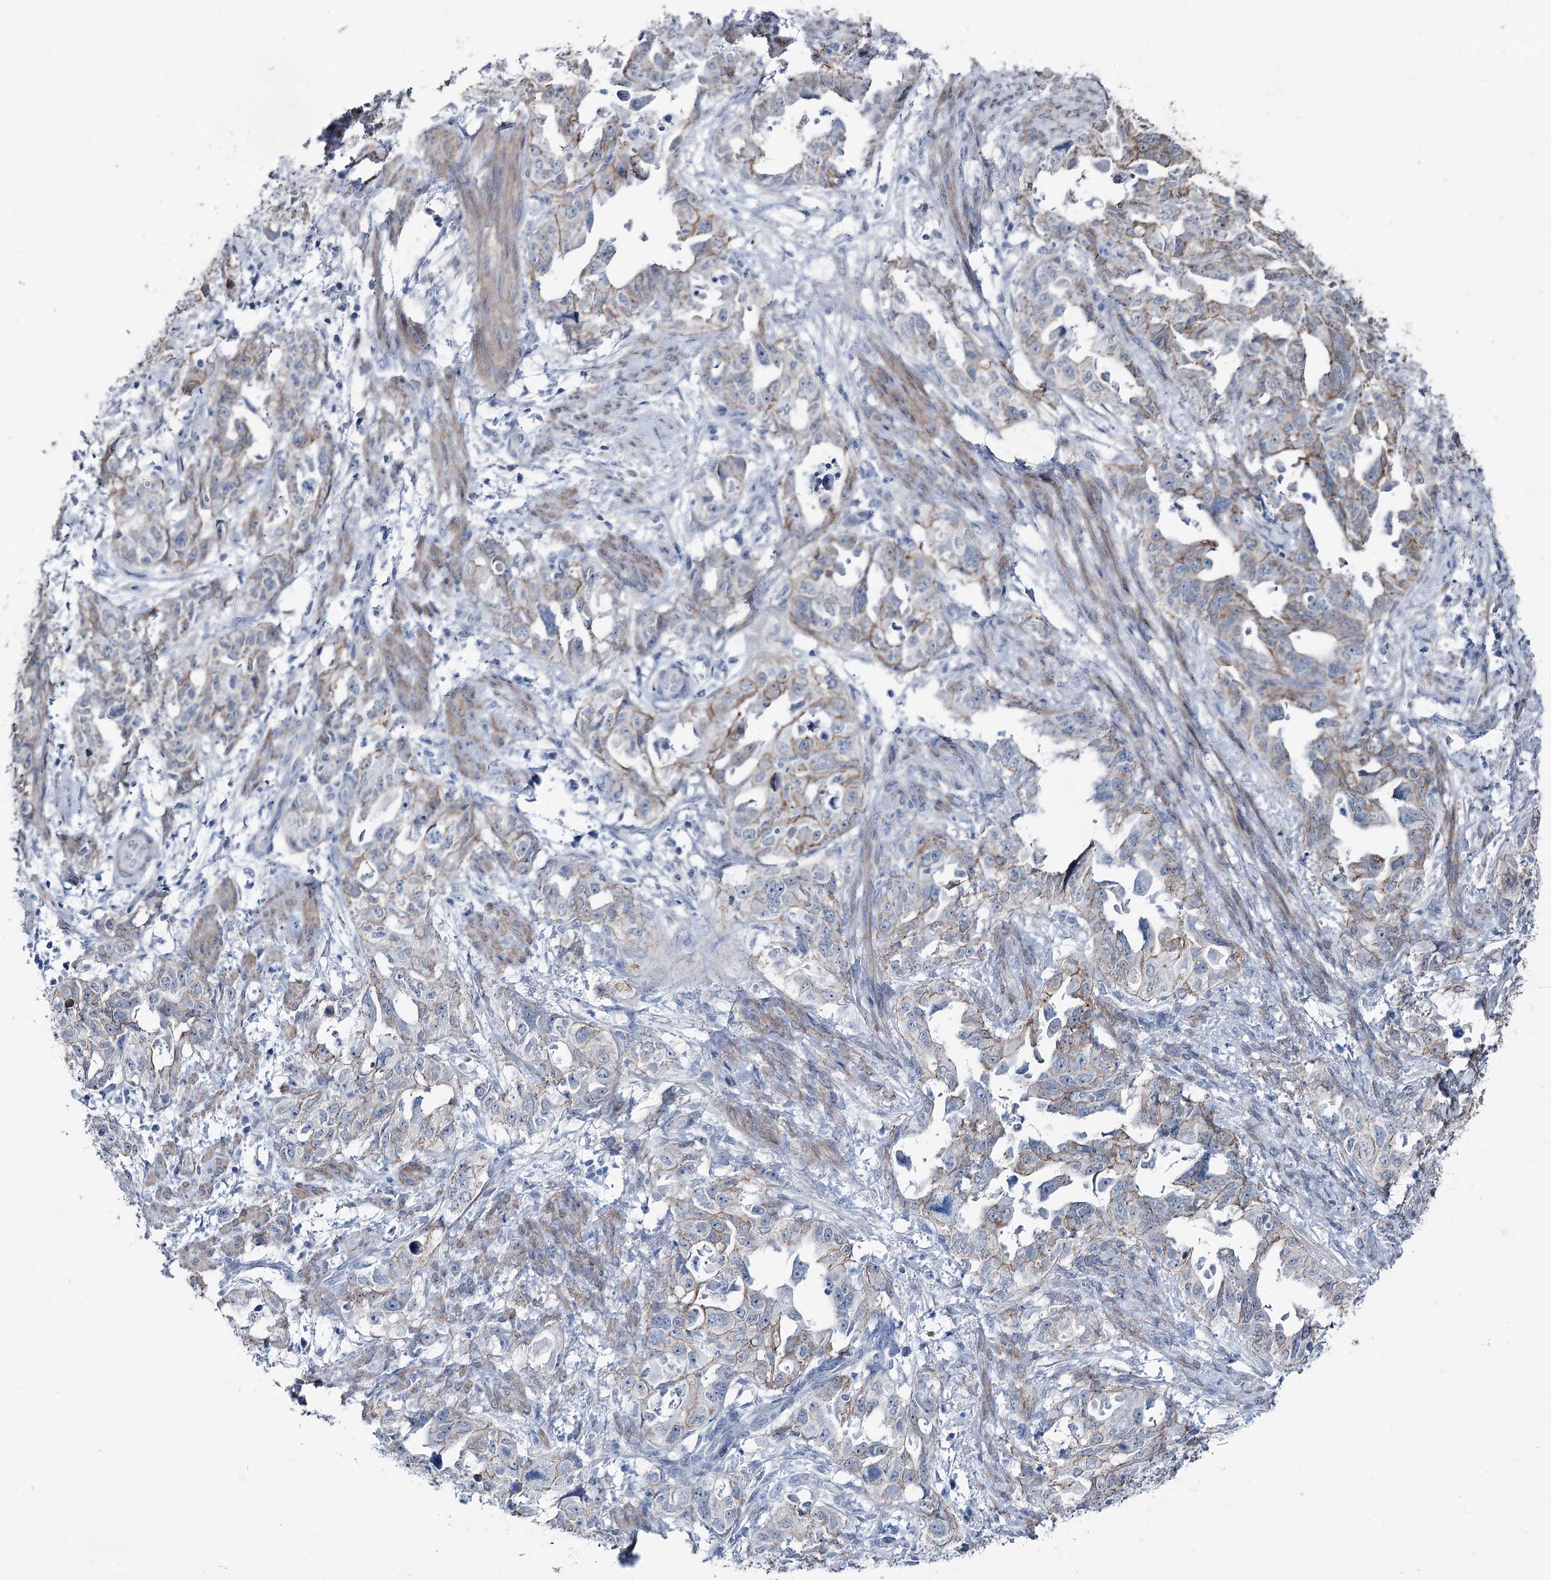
{"staining": {"intensity": "moderate", "quantity": "25%-75%", "location": "cytoplasmic/membranous"}, "tissue": "endometrial cancer", "cell_type": "Tumor cells", "image_type": "cancer", "snomed": [{"axis": "morphology", "description": "Adenocarcinoma, NOS"}, {"axis": "topography", "description": "Endometrium"}], "caption": "DAB (3,3'-diaminobenzidine) immunohistochemical staining of human endometrial cancer exhibits moderate cytoplasmic/membranous protein positivity in about 25%-75% of tumor cells. (IHC, brightfield microscopy, high magnification).", "gene": "FAM120B", "patient": {"sex": "female", "age": 65}}